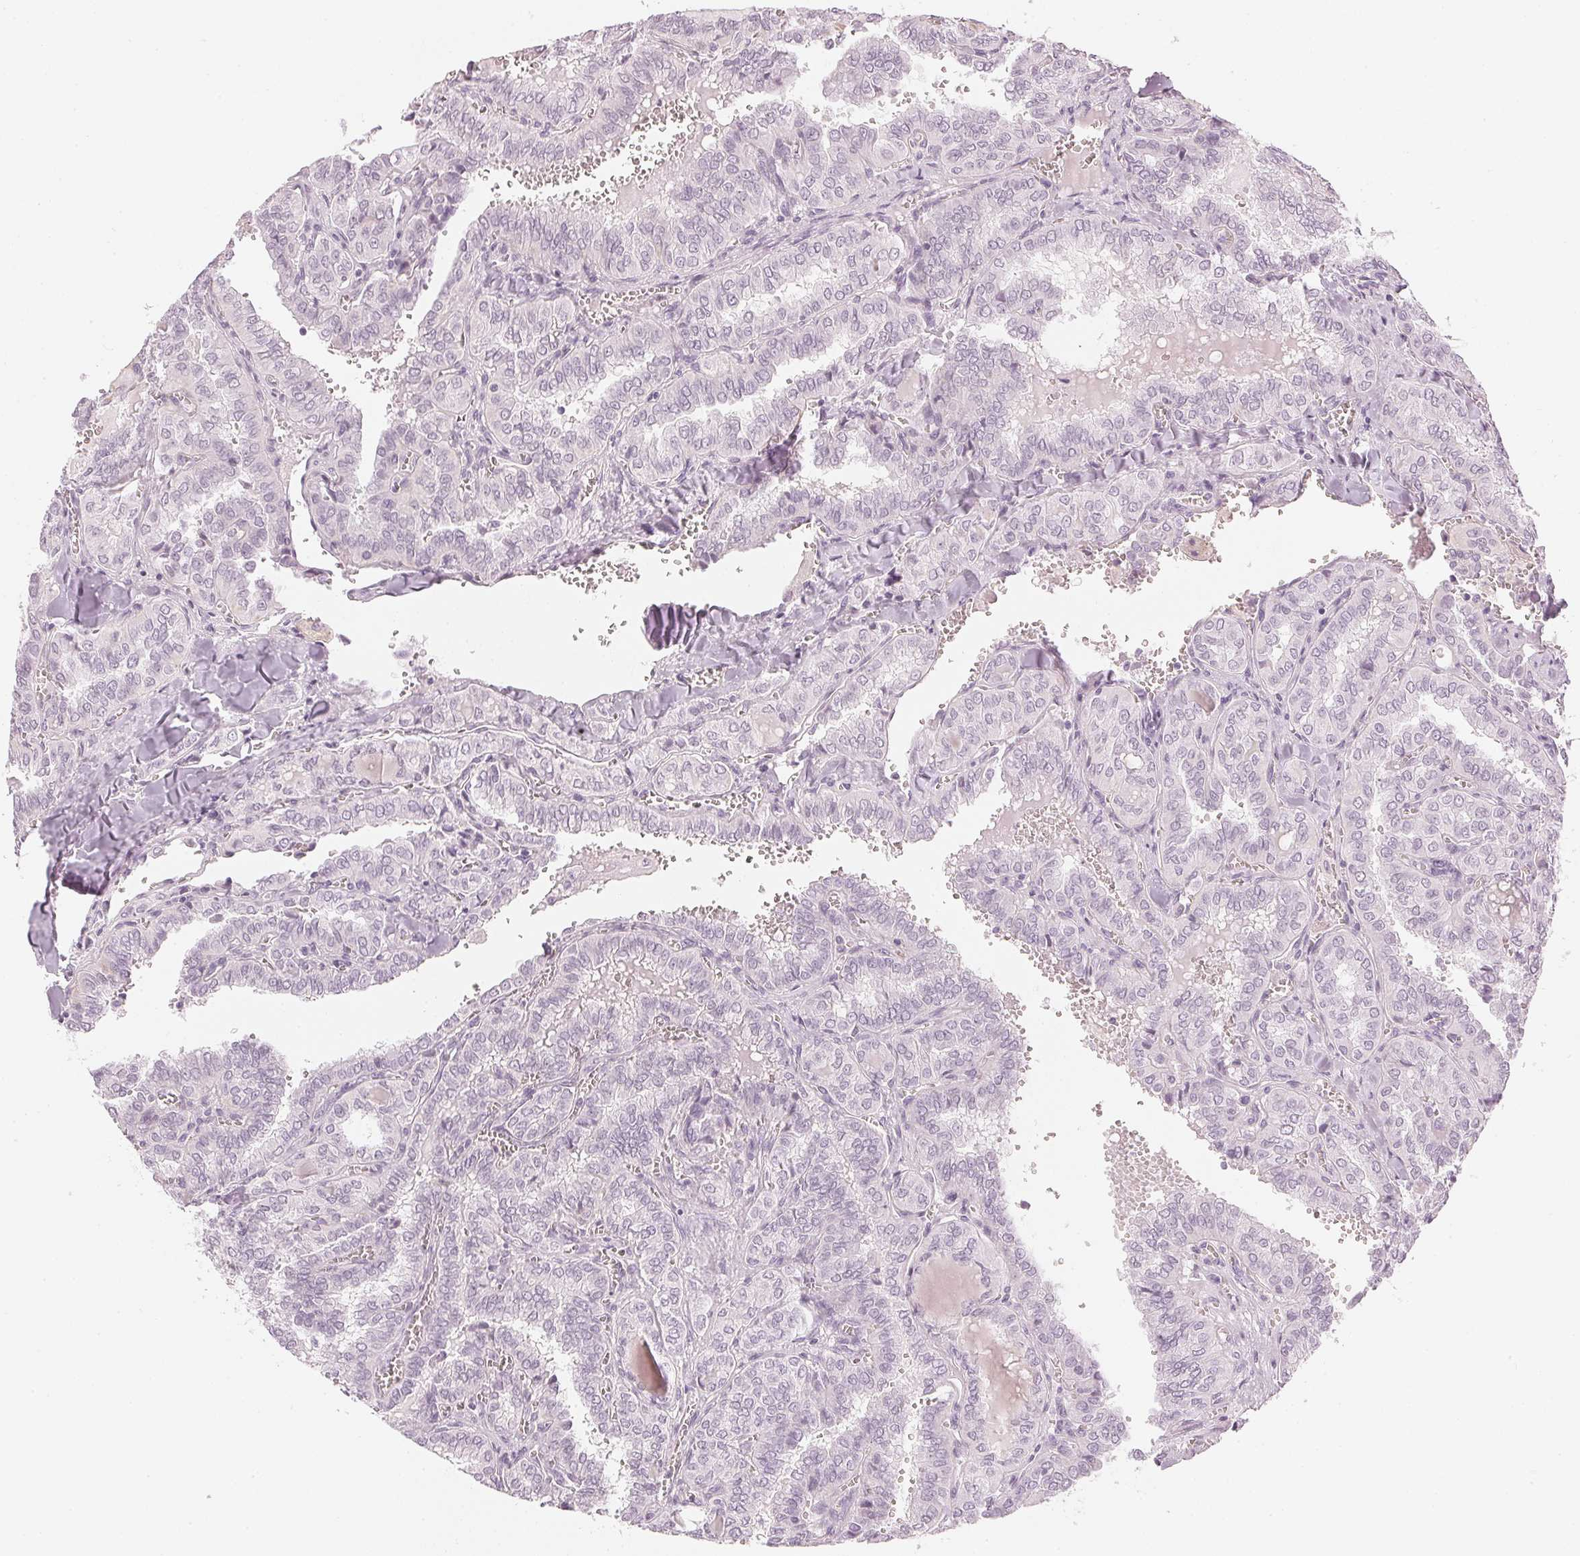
{"staining": {"intensity": "negative", "quantity": "none", "location": "none"}, "tissue": "thyroid cancer", "cell_type": "Tumor cells", "image_type": "cancer", "snomed": [{"axis": "morphology", "description": "Papillary adenocarcinoma, NOS"}, {"axis": "topography", "description": "Thyroid gland"}], "caption": "Immunohistochemical staining of thyroid cancer (papillary adenocarcinoma) displays no significant expression in tumor cells.", "gene": "APLP1", "patient": {"sex": "female", "age": 41}}